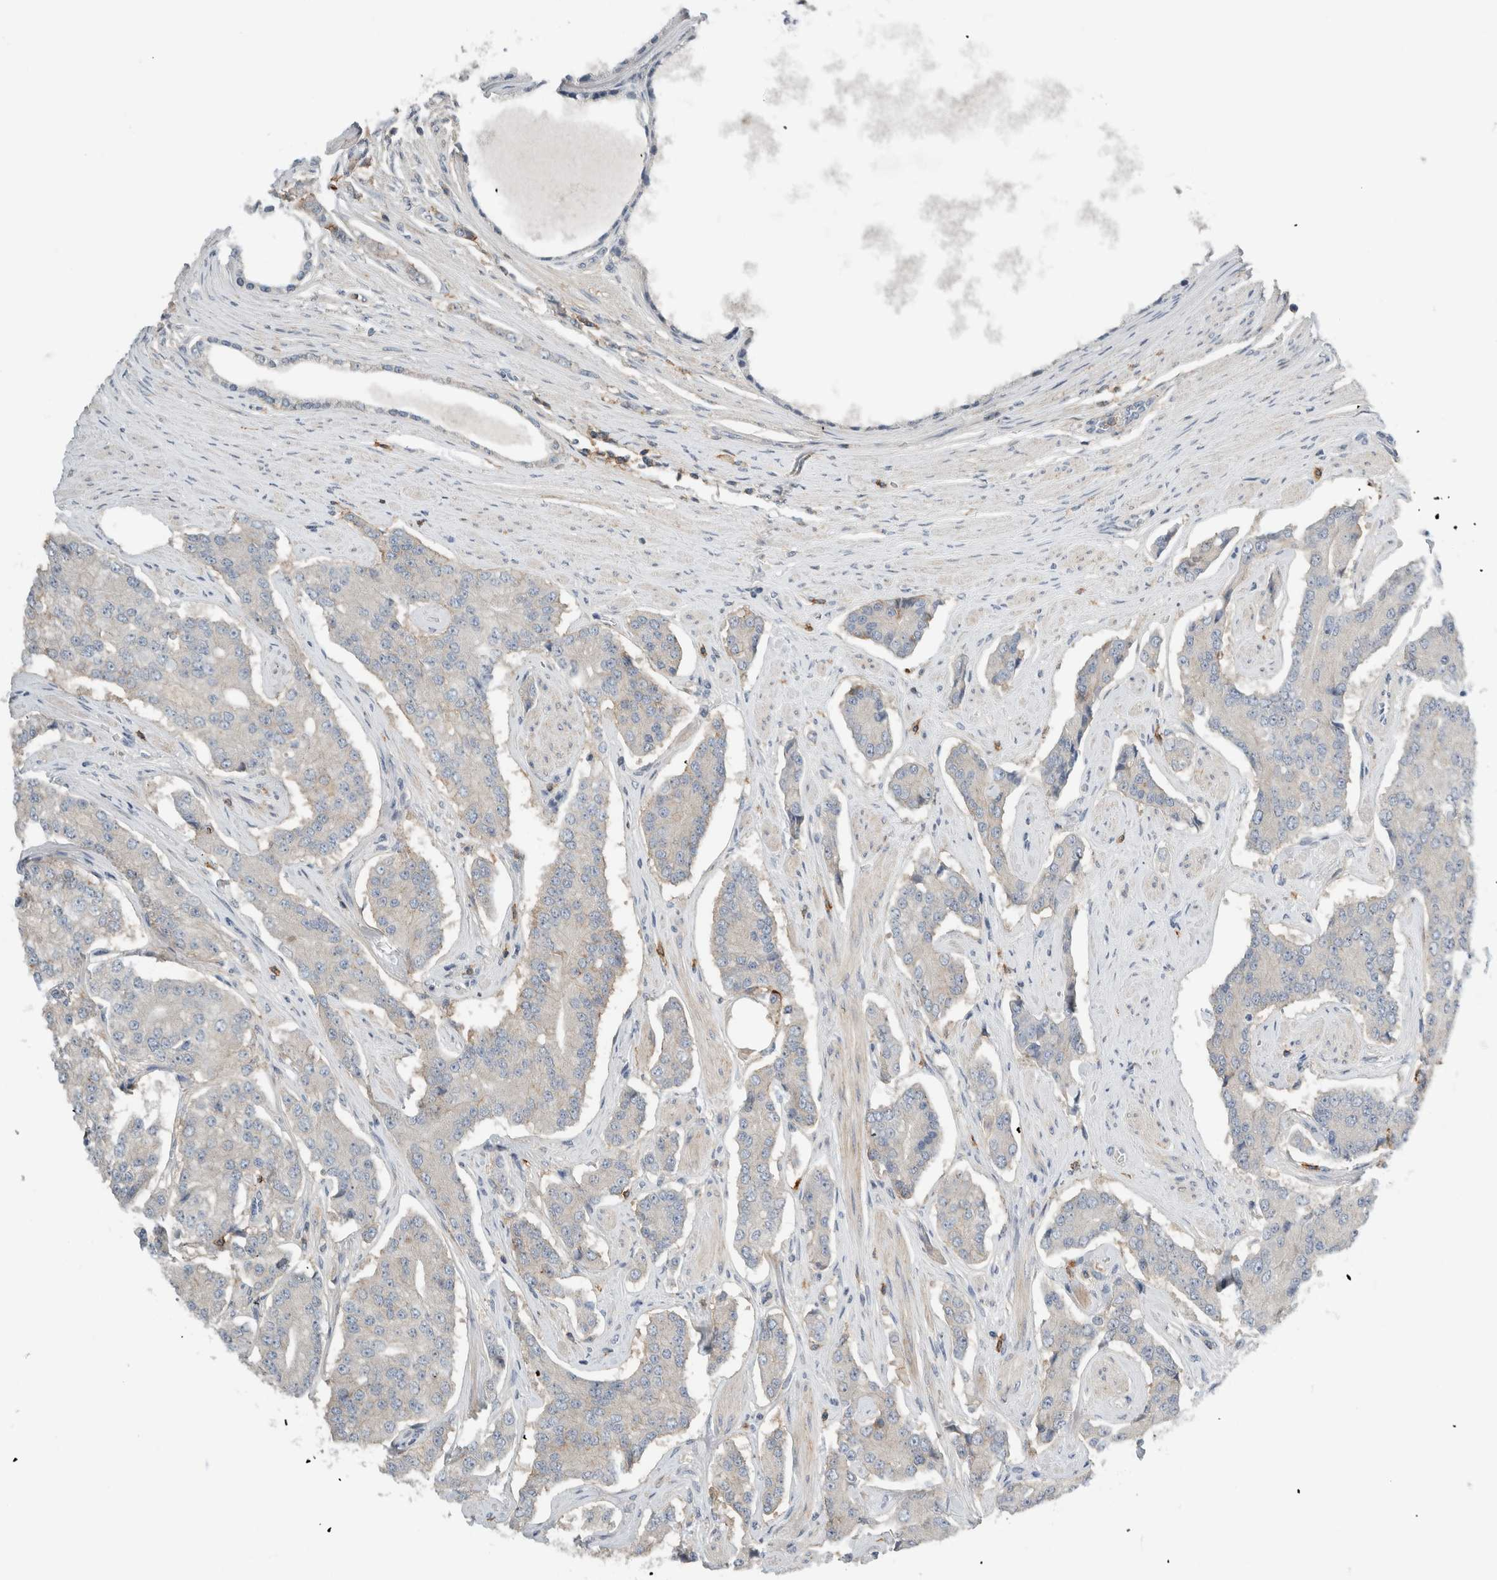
{"staining": {"intensity": "weak", "quantity": "<25%", "location": "cytoplasmic/membranous"}, "tissue": "prostate cancer", "cell_type": "Tumor cells", "image_type": "cancer", "snomed": [{"axis": "morphology", "description": "Adenocarcinoma, High grade"}, {"axis": "topography", "description": "Prostate"}], "caption": "A high-resolution image shows immunohistochemistry staining of prostate cancer (high-grade adenocarcinoma), which reveals no significant positivity in tumor cells.", "gene": "ERCC6L2", "patient": {"sex": "male", "age": 71}}